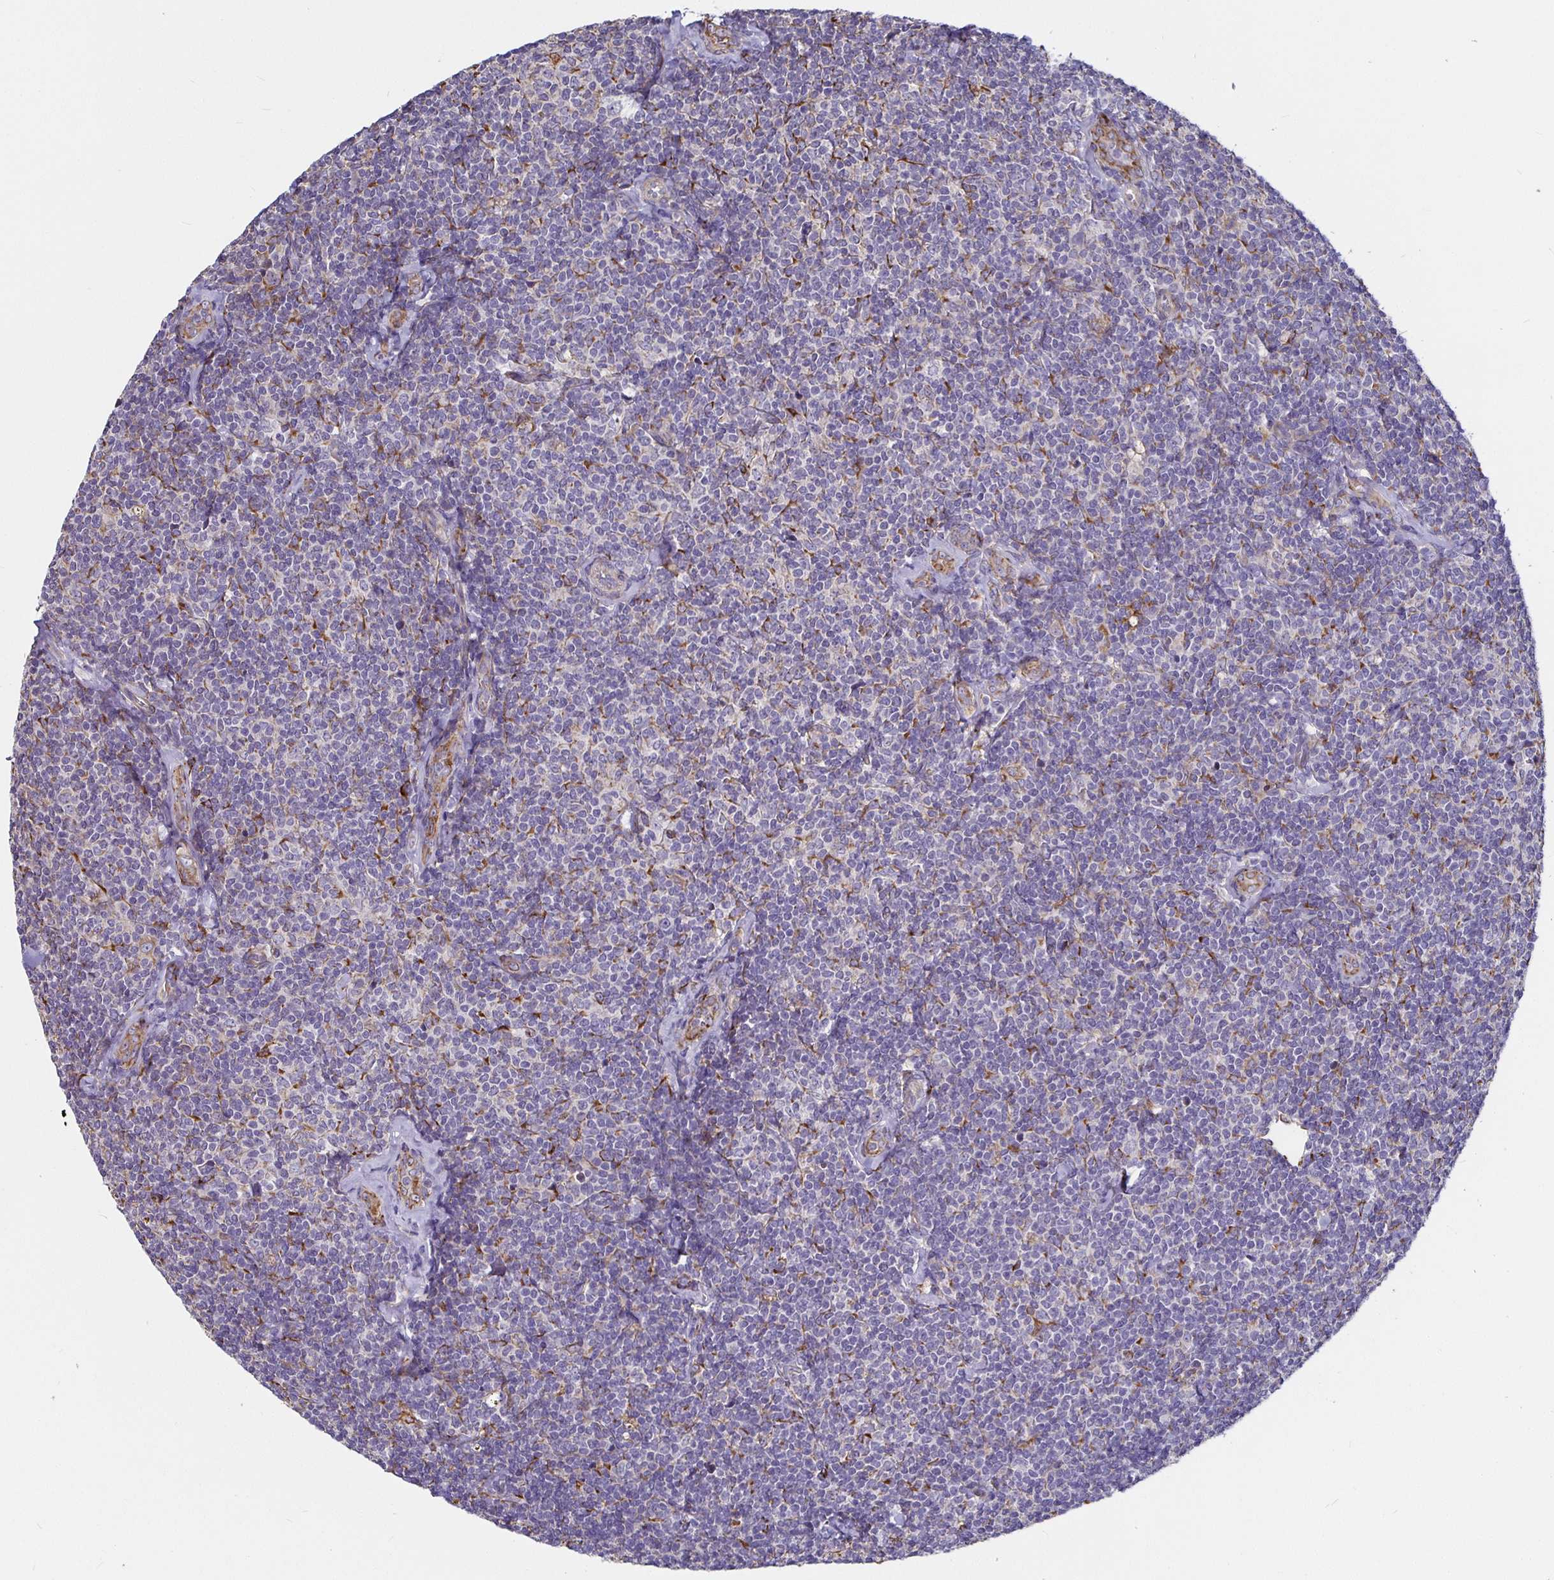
{"staining": {"intensity": "negative", "quantity": "none", "location": "none"}, "tissue": "lymphoma", "cell_type": "Tumor cells", "image_type": "cancer", "snomed": [{"axis": "morphology", "description": "Malignant lymphoma, non-Hodgkin's type, Low grade"}, {"axis": "topography", "description": "Lymph node"}], "caption": "Protein analysis of low-grade malignant lymphoma, non-Hodgkin's type exhibits no significant expression in tumor cells. The staining is performed using DAB (3,3'-diaminobenzidine) brown chromogen with nuclei counter-stained in using hematoxylin.", "gene": "P4HA2", "patient": {"sex": "female", "age": 56}}